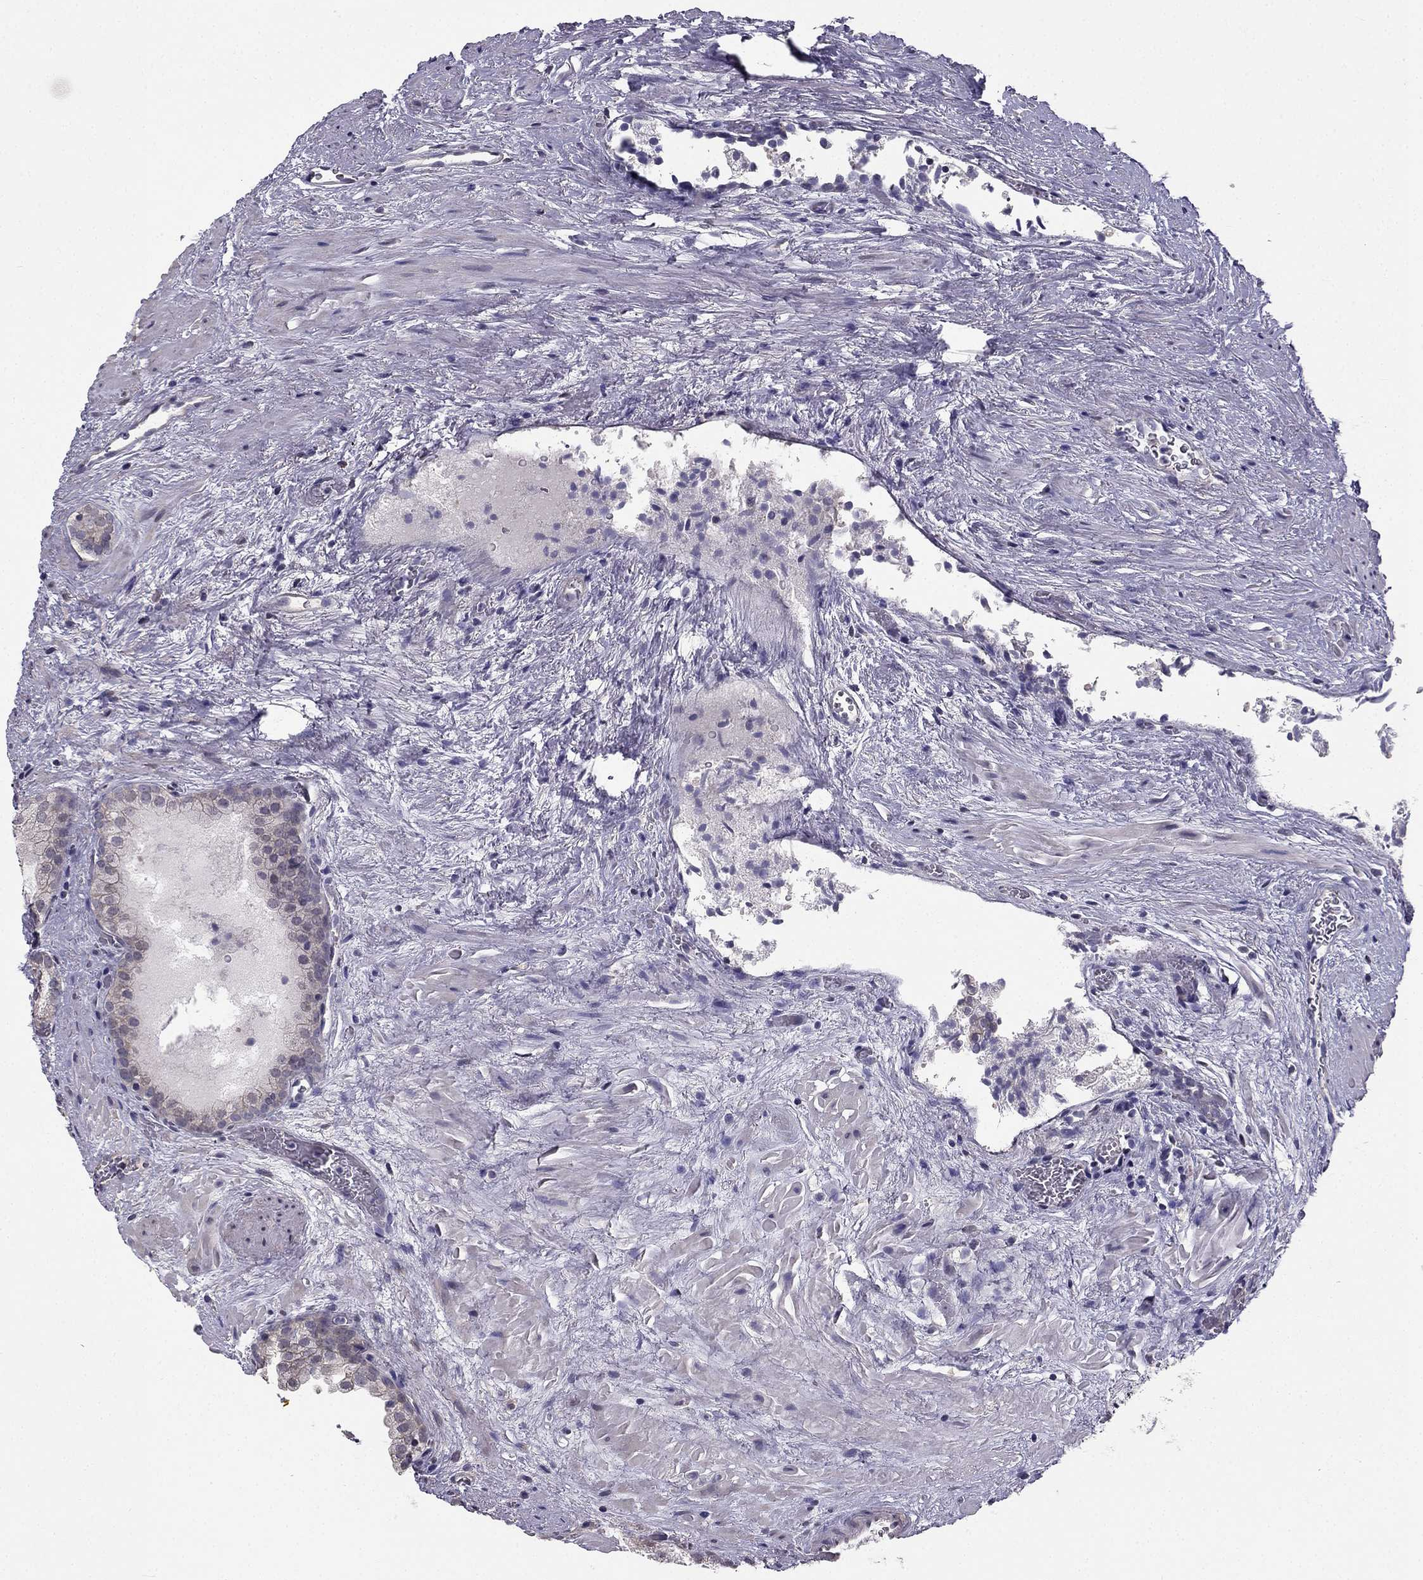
{"staining": {"intensity": "negative", "quantity": "none", "location": "none"}, "tissue": "prostate cancer", "cell_type": "Tumor cells", "image_type": "cancer", "snomed": [{"axis": "morphology", "description": "Adenocarcinoma, NOS"}, {"axis": "topography", "description": "Prostate"}], "caption": "The IHC photomicrograph has no significant expression in tumor cells of prostate cancer tissue.", "gene": "HSFX1", "patient": {"sex": "male", "age": 66}}